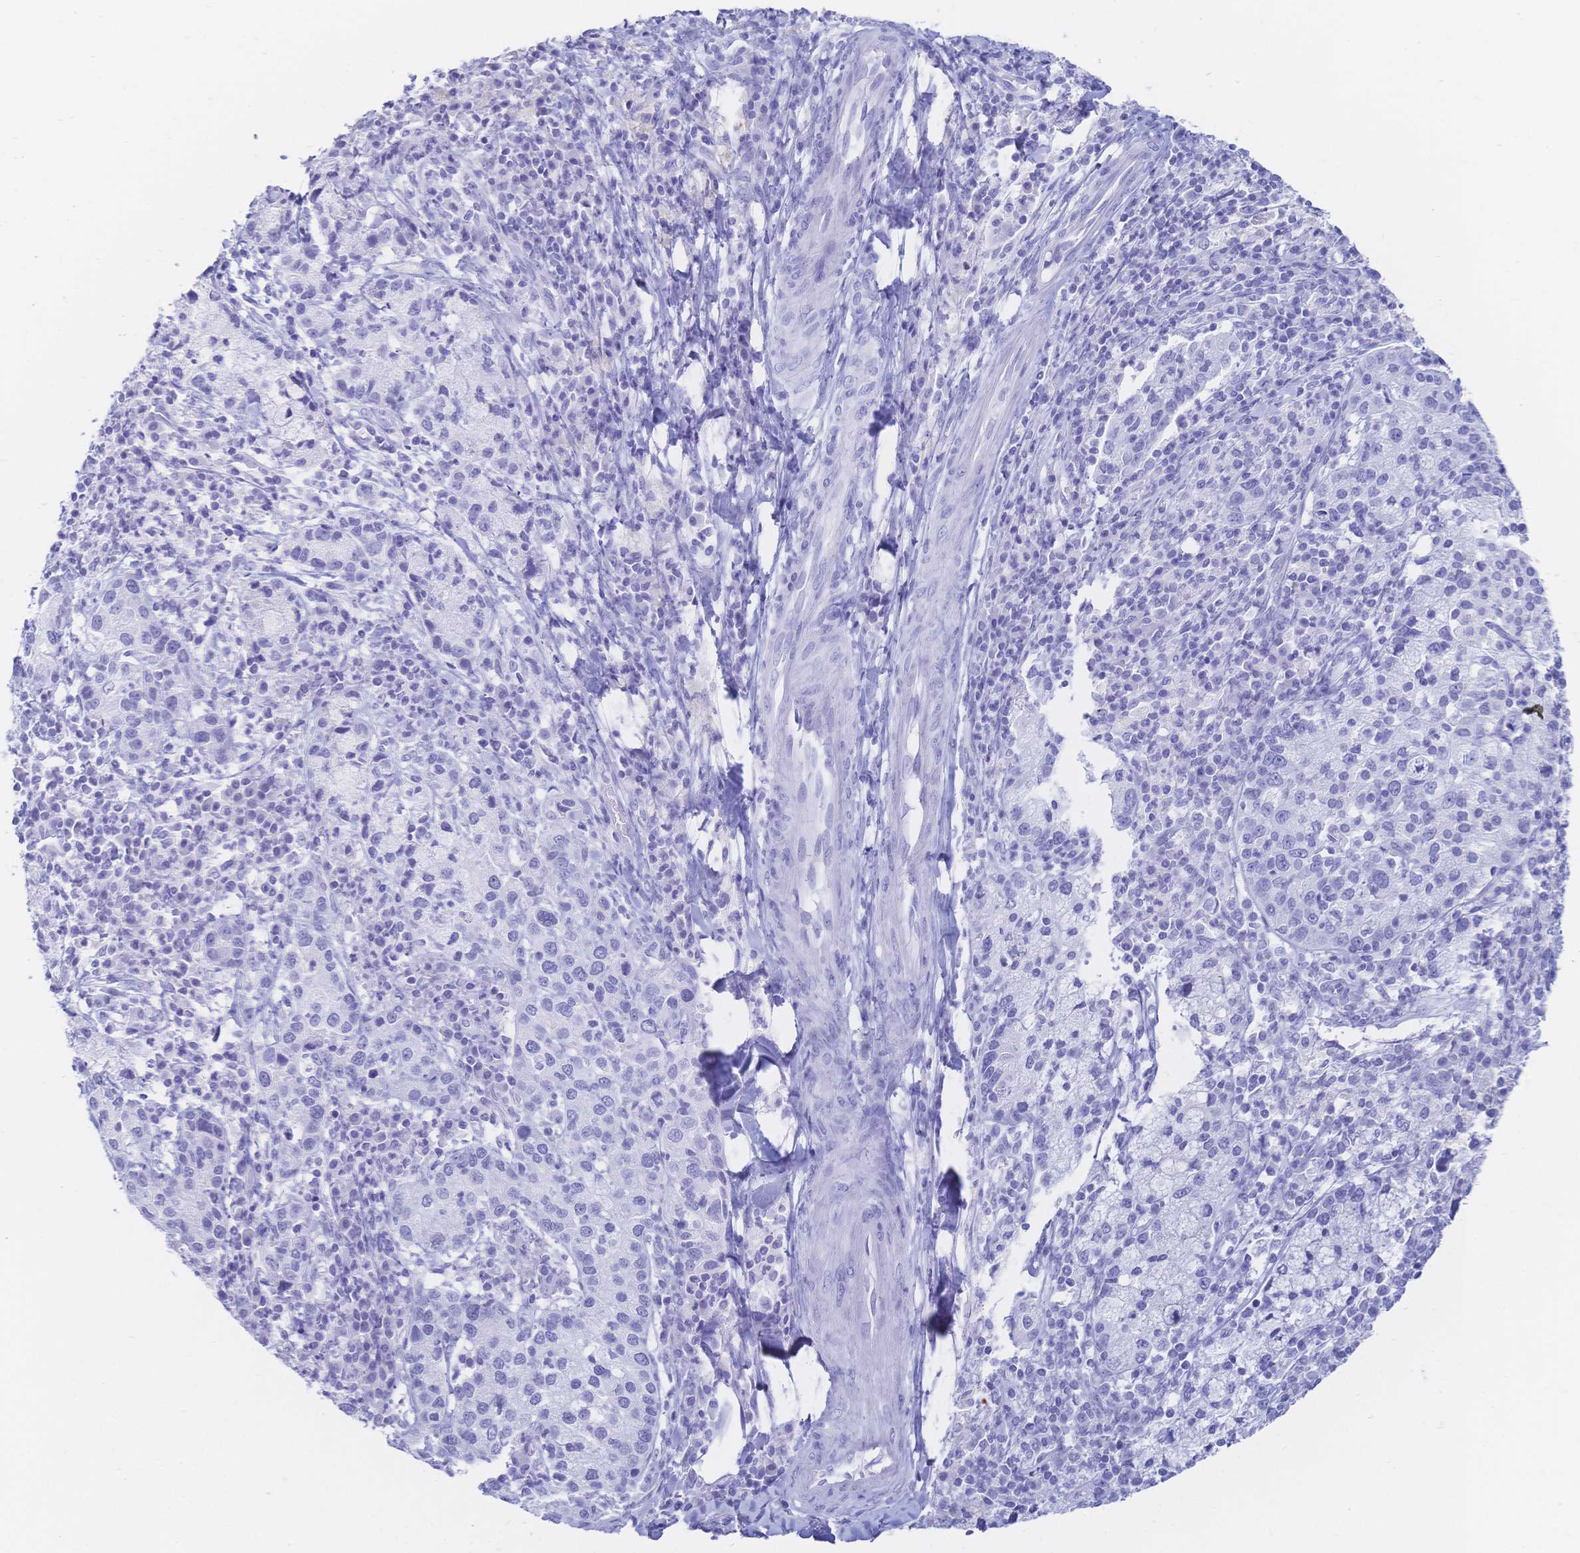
{"staining": {"intensity": "negative", "quantity": "none", "location": "none"}, "tissue": "cervical cancer", "cell_type": "Tumor cells", "image_type": "cancer", "snomed": [{"axis": "morphology", "description": "Normal tissue, NOS"}, {"axis": "morphology", "description": "Adenocarcinoma, NOS"}, {"axis": "topography", "description": "Cervix"}], "caption": "There is no significant positivity in tumor cells of adenocarcinoma (cervical).", "gene": "MEP1B", "patient": {"sex": "female", "age": 44}}